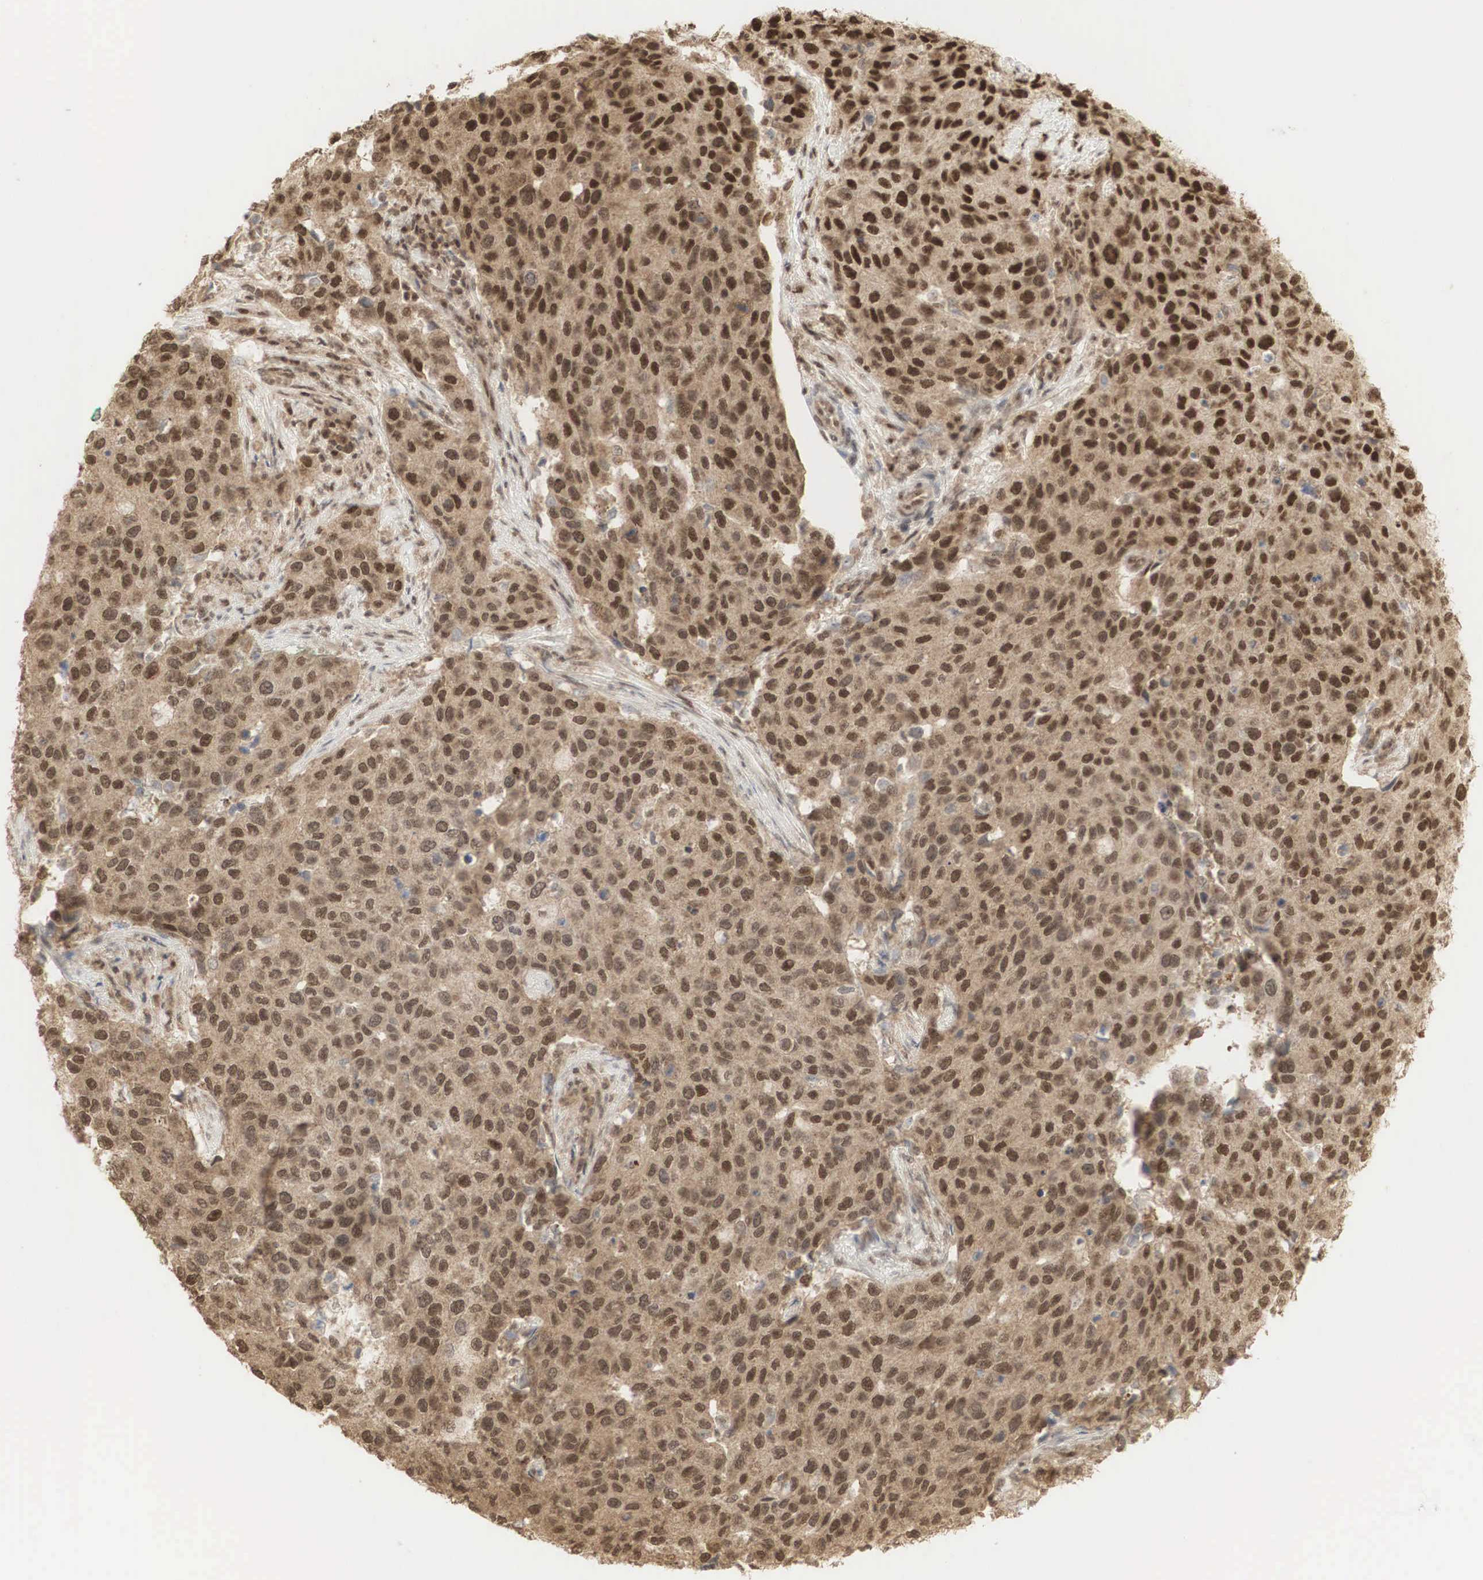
{"staining": {"intensity": "strong", "quantity": ">75%", "location": "cytoplasmic/membranous,nuclear"}, "tissue": "cervical cancer", "cell_type": "Tumor cells", "image_type": "cancer", "snomed": [{"axis": "morphology", "description": "Squamous cell carcinoma, NOS"}, {"axis": "topography", "description": "Cervix"}], "caption": "Cervical cancer stained with a brown dye displays strong cytoplasmic/membranous and nuclear positive expression in about >75% of tumor cells.", "gene": "RNF113A", "patient": {"sex": "female", "age": 54}}